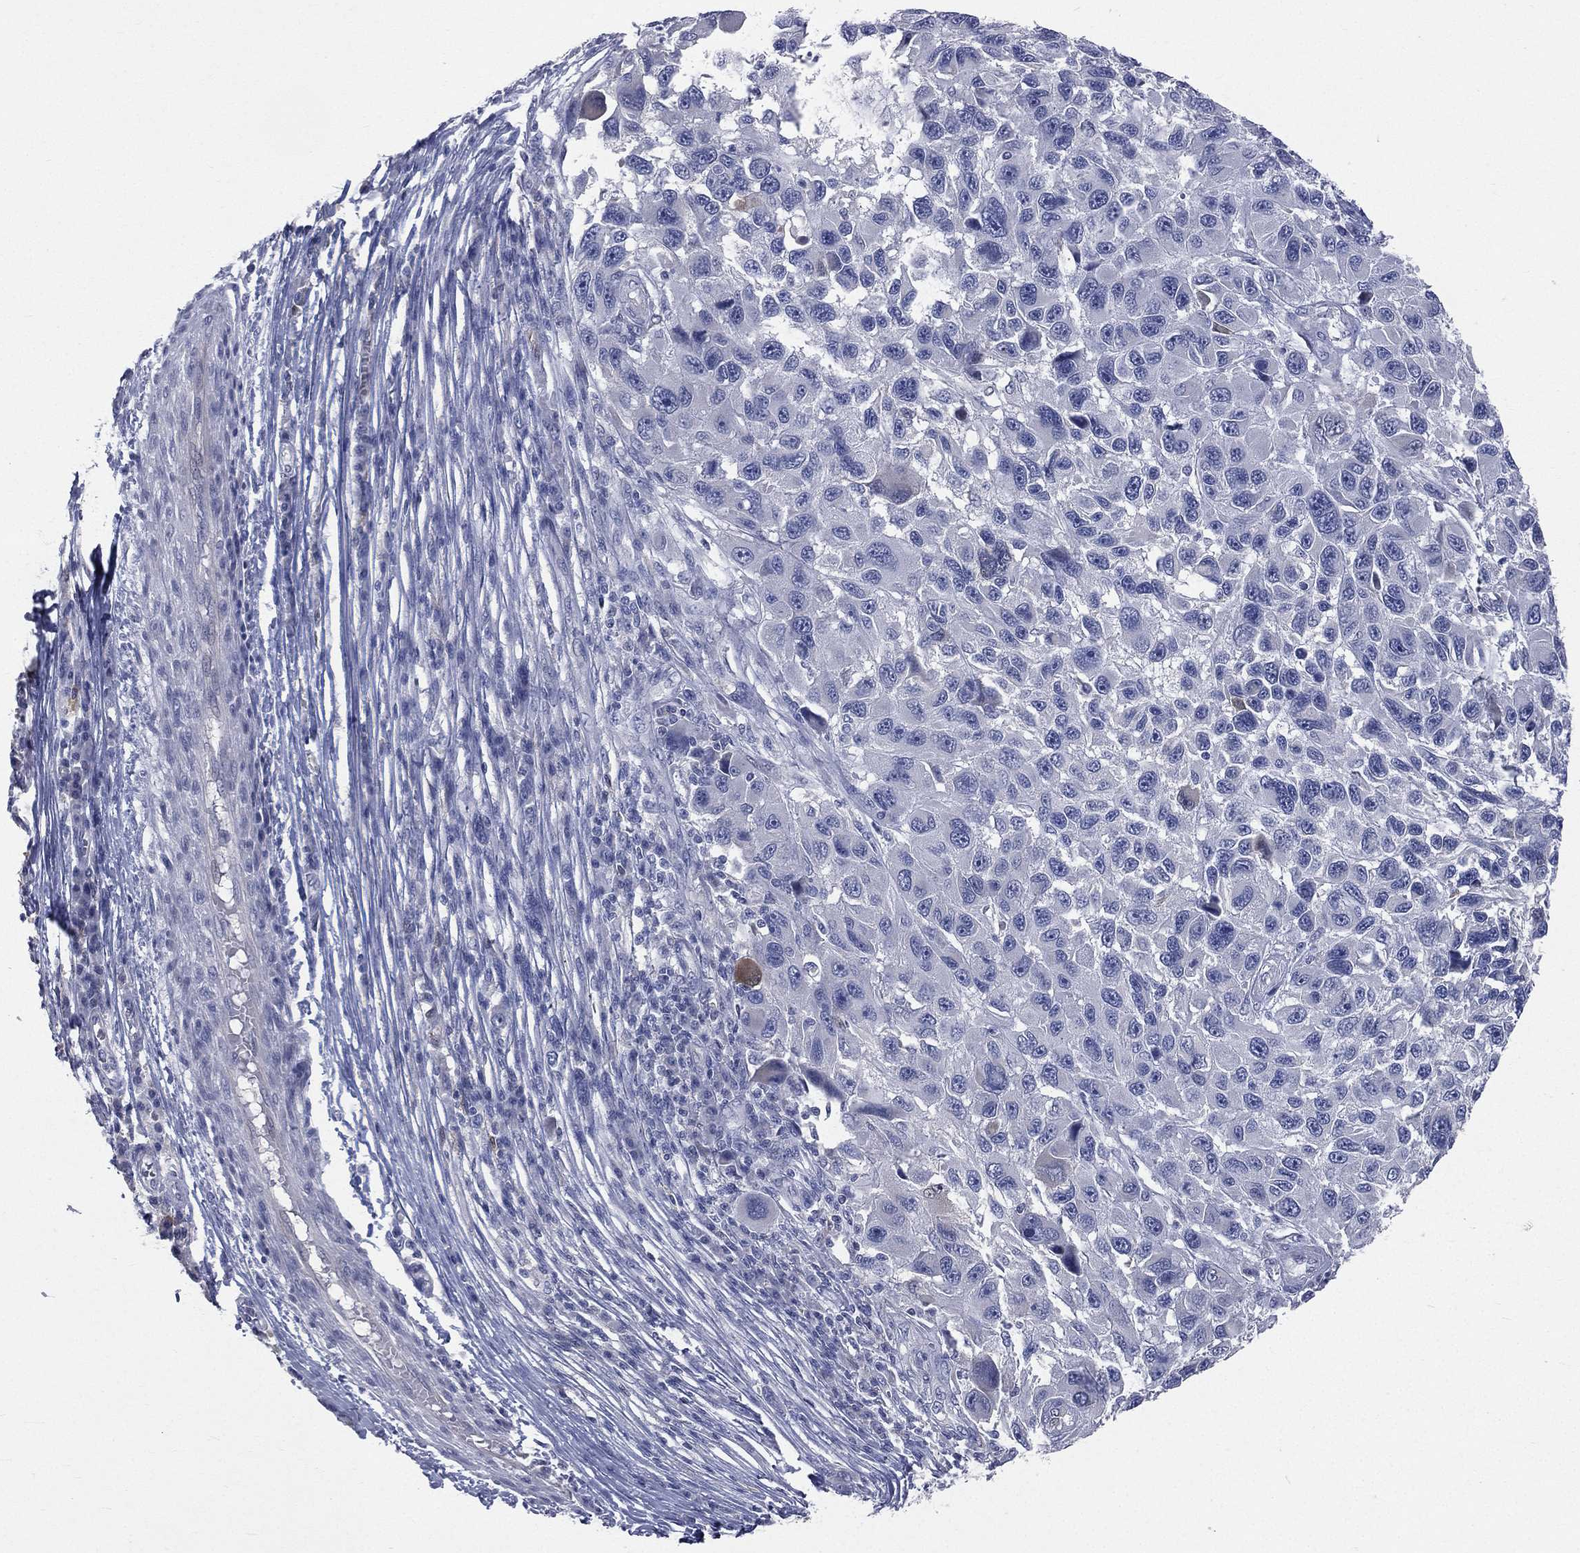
{"staining": {"intensity": "negative", "quantity": "none", "location": "none"}, "tissue": "melanoma", "cell_type": "Tumor cells", "image_type": "cancer", "snomed": [{"axis": "morphology", "description": "Malignant melanoma, NOS"}, {"axis": "topography", "description": "Skin"}], "caption": "Tumor cells show no significant protein staining in melanoma.", "gene": "DMKN", "patient": {"sex": "male", "age": 53}}